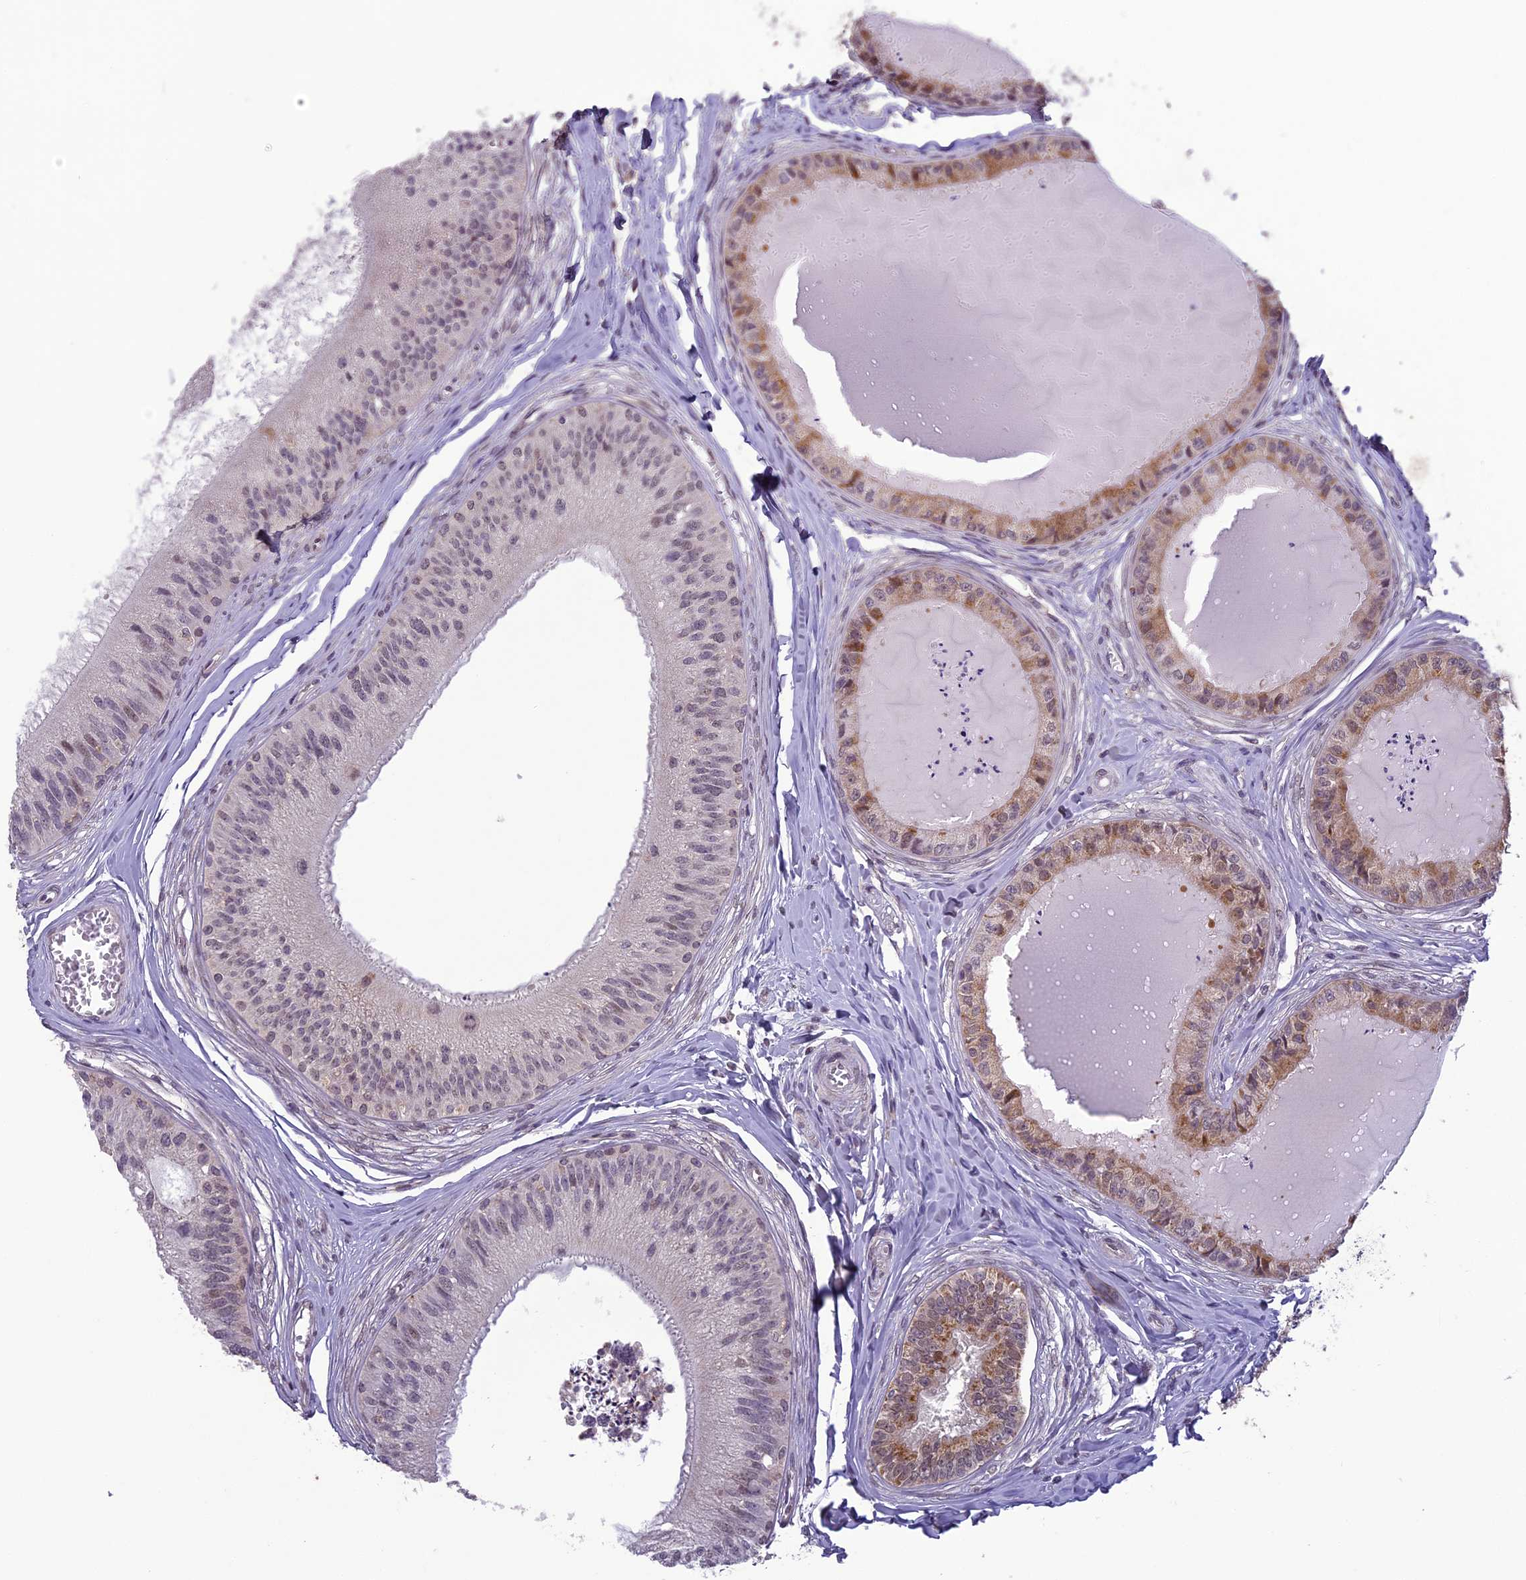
{"staining": {"intensity": "moderate", "quantity": "<25%", "location": "cytoplasmic/membranous"}, "tissue": "epididymis", "cell_type": "Glandular cells", "image_type": "normal", "snomed": [{"axis": "morphology", "description": "Normal tissue, NOS"}, {"axis": "topography", "description": "Epididymis"}], "caption": "Epididymis stained for a protein (brown) demonstrates moderate cytoplasmic/membranous positive positivity in approximately <25% of glandular cells.", "gene": "ERG28", "patient": {"sex": "male", "age": 31}}